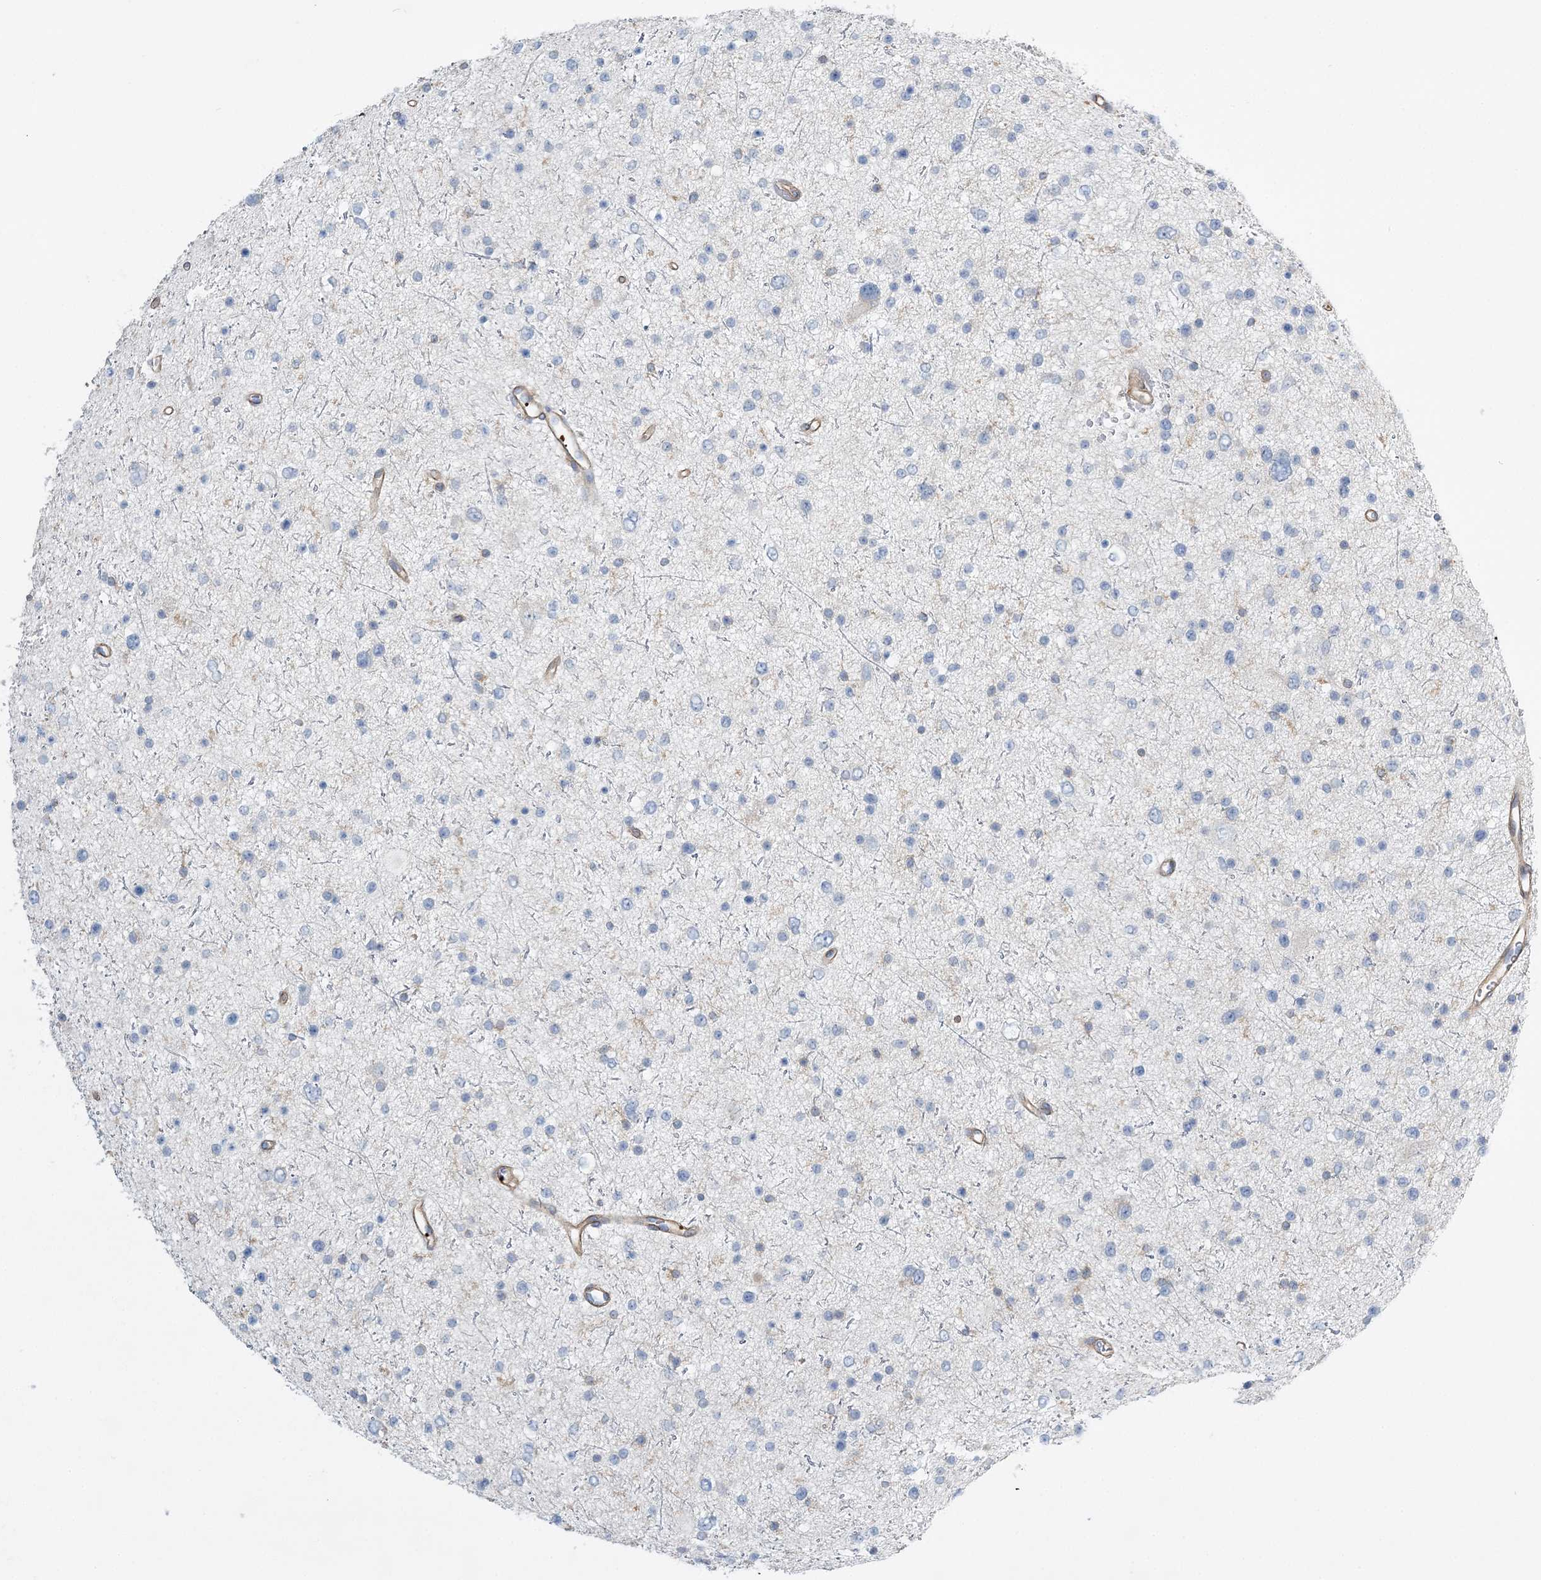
{"staining": {"intensity": "negative", "quantity": "none", "location": "none"}, "tissue": "glioma", "cell_type": "Tumor cells", "image_type": "cancer", "snomed": [{"axis": "morphology", "description": "Glioma, malignant, Low grade"}, {"axis": "topography", "description": "Brain"}], "caption": "This photomicrograph is of malignant low-grade glioma stained with IHC to label a protein in brown with the nuclei are counter-stained blue. There is no staining in tumor cells. (DAB (3,3'-diaminobenzidine) immunohistochemistry with hematoxylin counter stain).", "gene": "CUEDC2", "patient": {"sex": "female", "age": 37}}